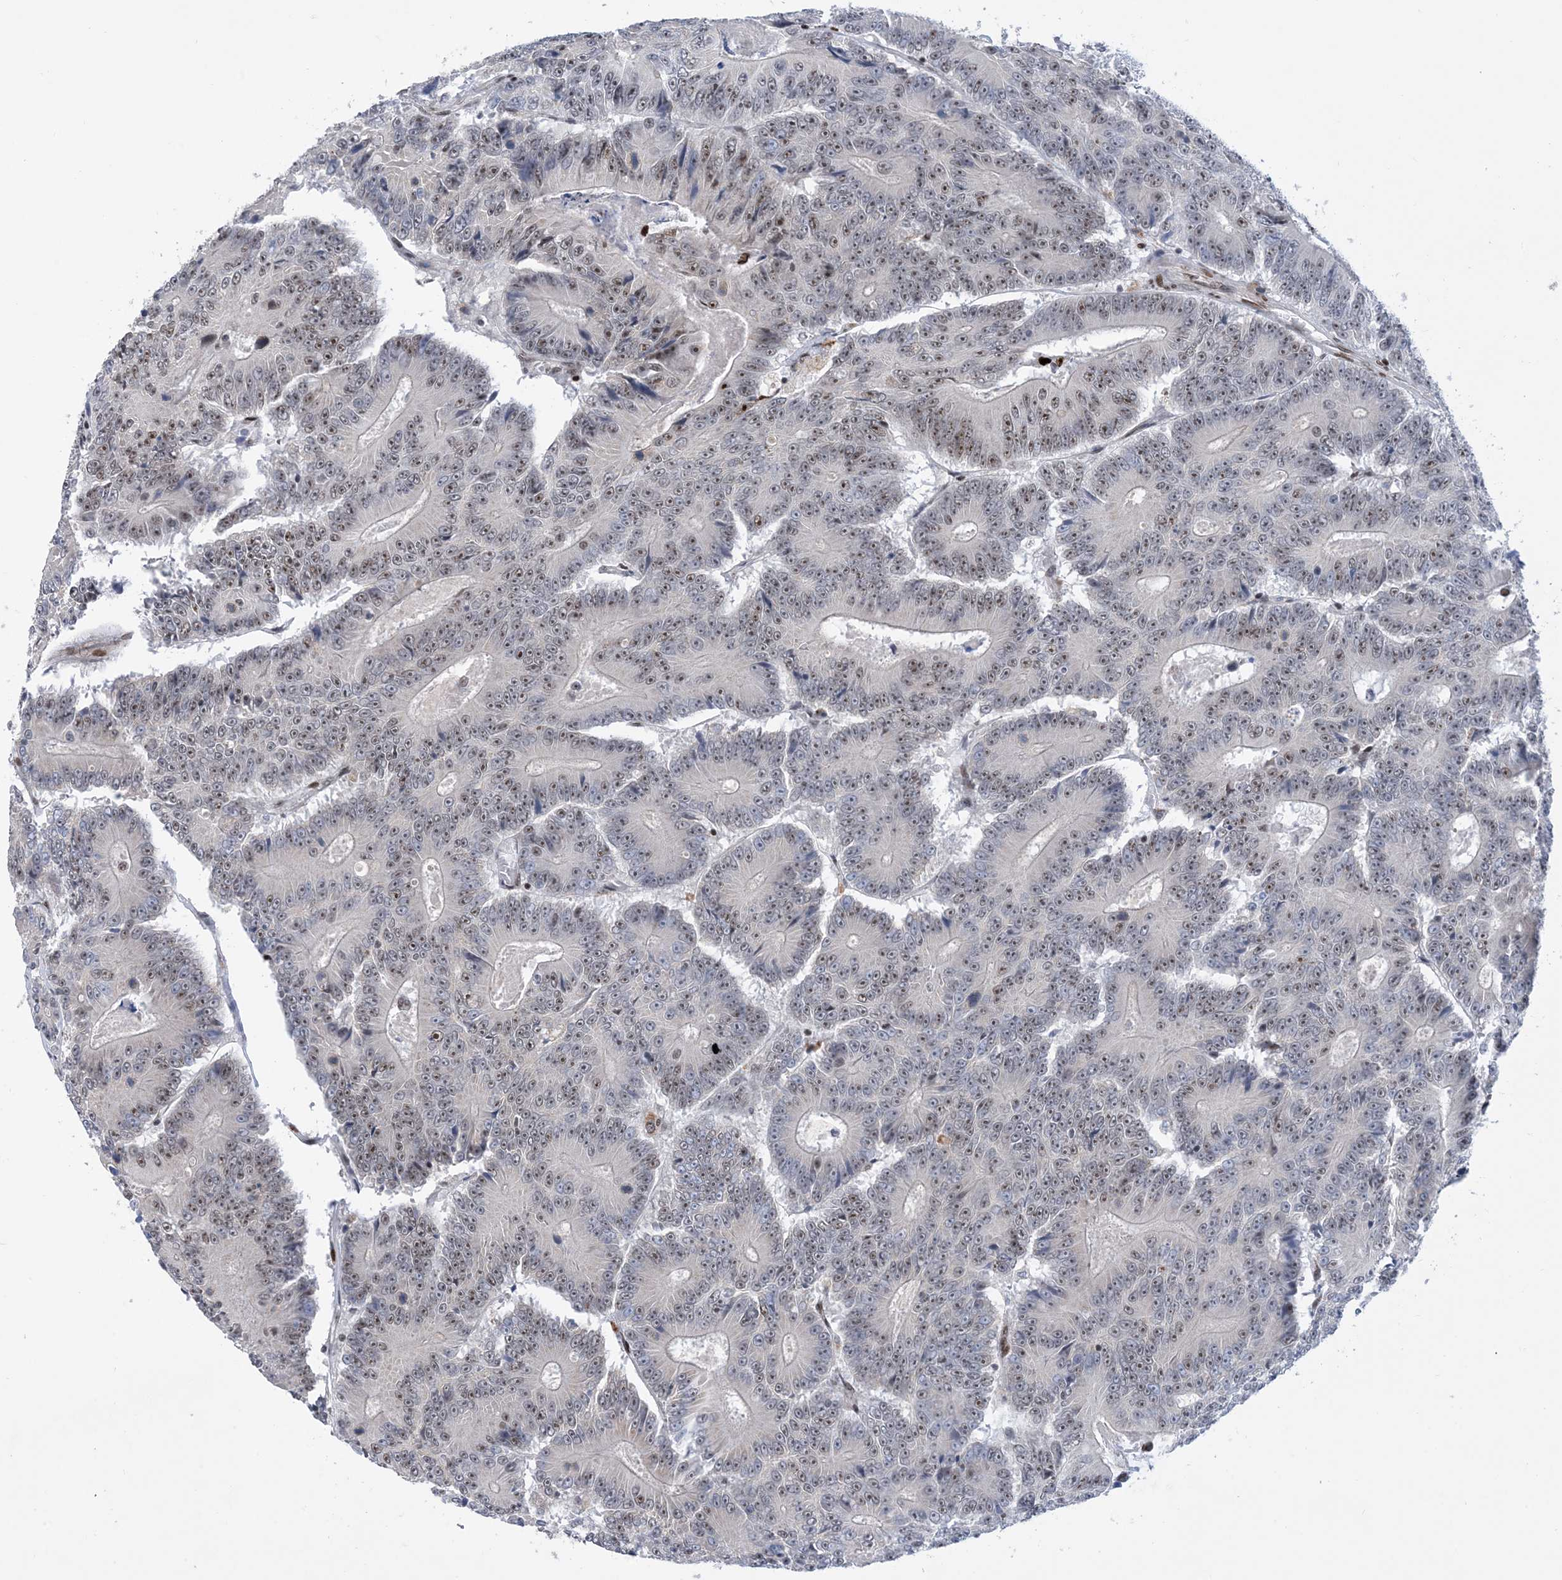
{"staining": {"intensity": "moderate", "quantity": "25%-75%", "location": "nuclear"}, "tissue": "colorectal cancer", "cell_type": "Tumor cells", "image_type": "cancer", "snomed": [{"axis": "morphology", "description": "Adenocarcinoma, NOS"}, {"axis": "topography", "description": "Colon"}], "caption": "Colorectal cancer tissue displays moderate nuclear expression in about 25%-75% of tumor cells", "gene": "TSPYL1", "patient": {"sex": "male", "age": 83}}